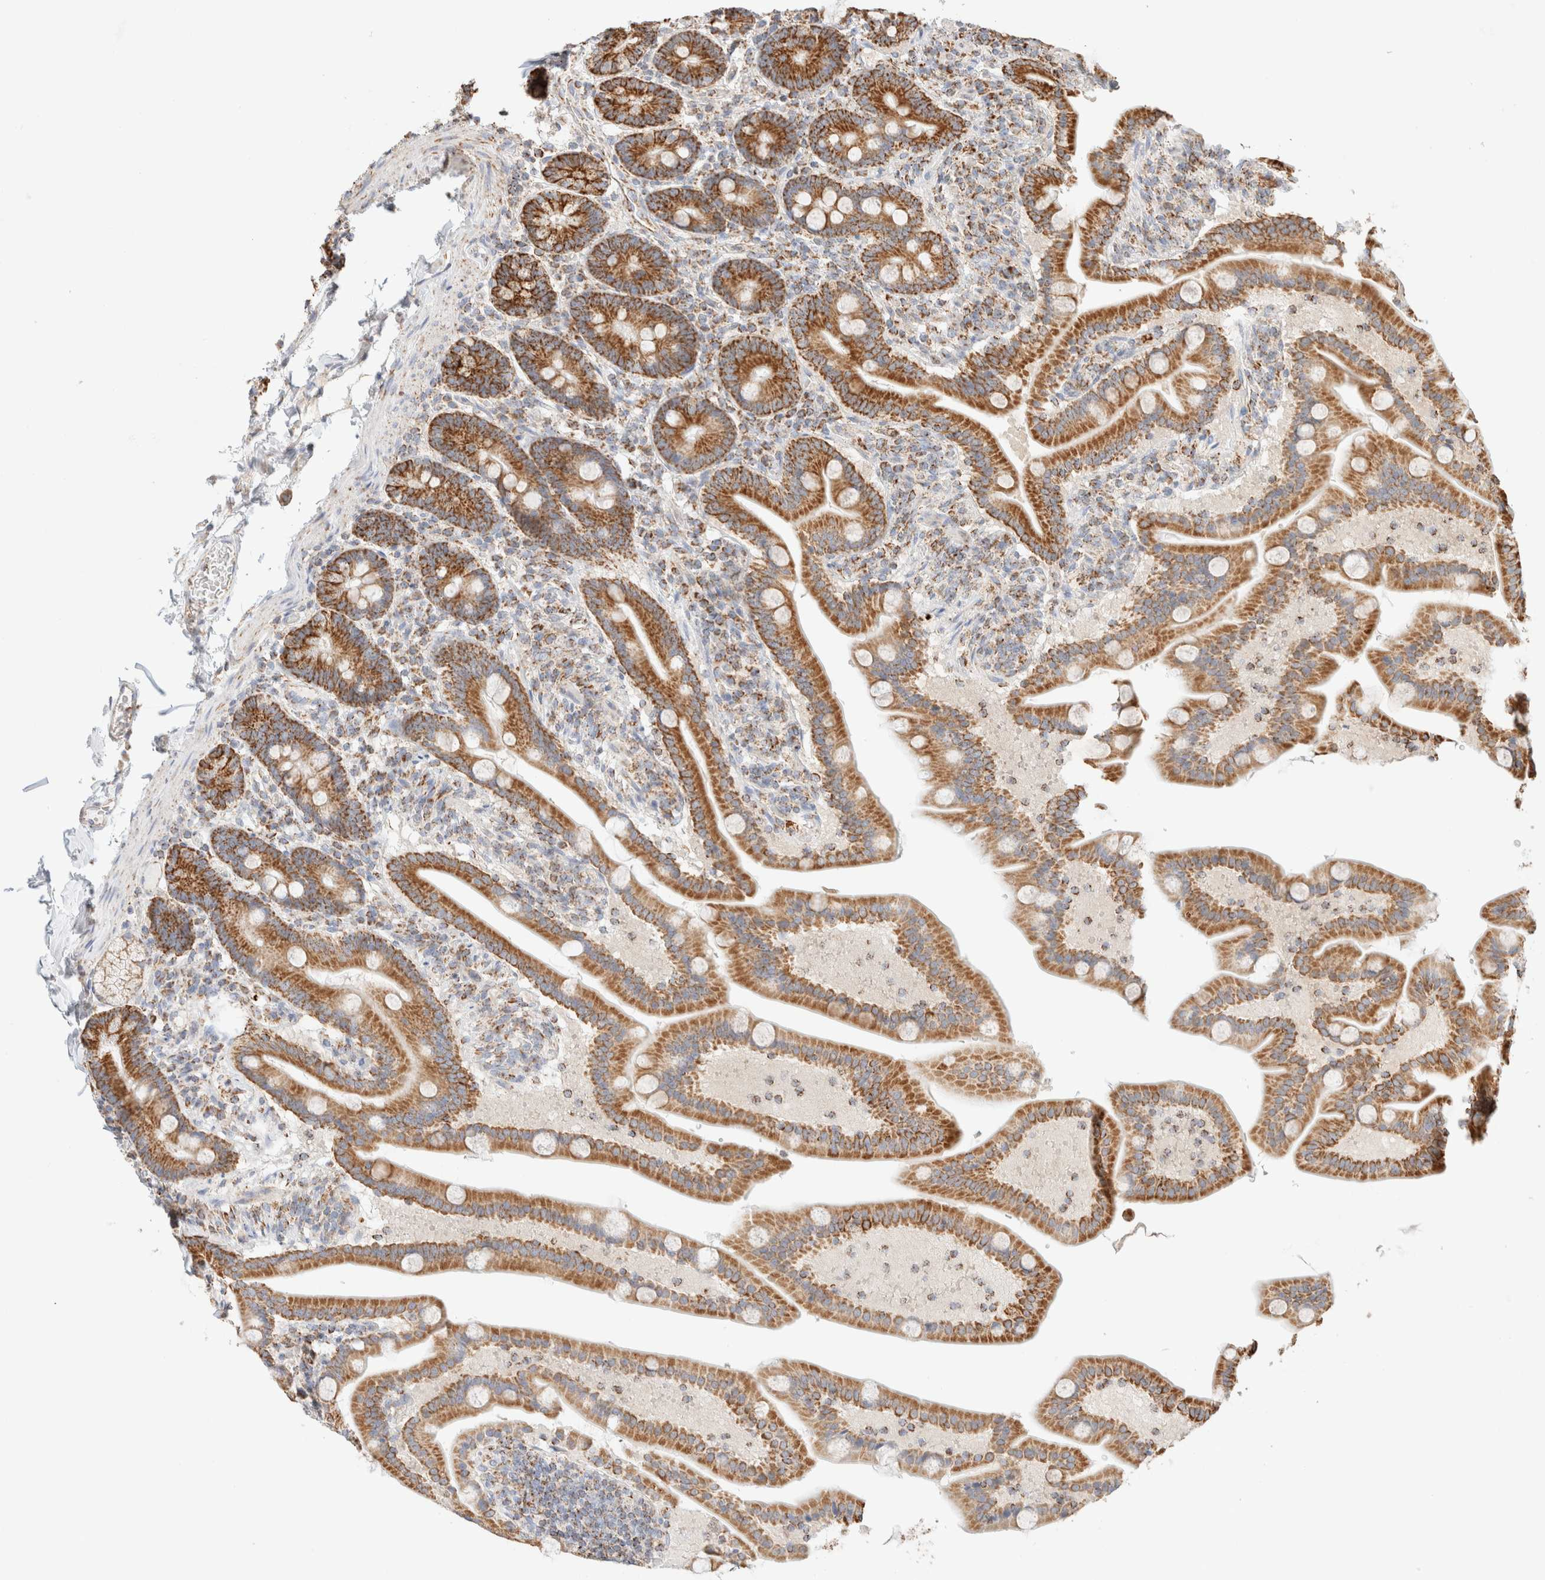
{"staining": {"intensity": "strong", "quantity": ">75%", "location": "cytoplasmic/membranous"}, "tissue": "duodenum", "cell_type": "Glandular cells", "image_type": "normal", "snomed": [{"axis": "morphology", "description": "Normal tissue, NOS"}, {"axis": "topography", "description": "Duodenum"}], "caption": "Approximately >75% of glandular cells in normal human duodenum exhibit strong cytoplasmic/membranous protein expression as visualized by brown immunohistochemical staining.", "gene": "PHB2", "patient": {"sex": "male", "age": 54}}